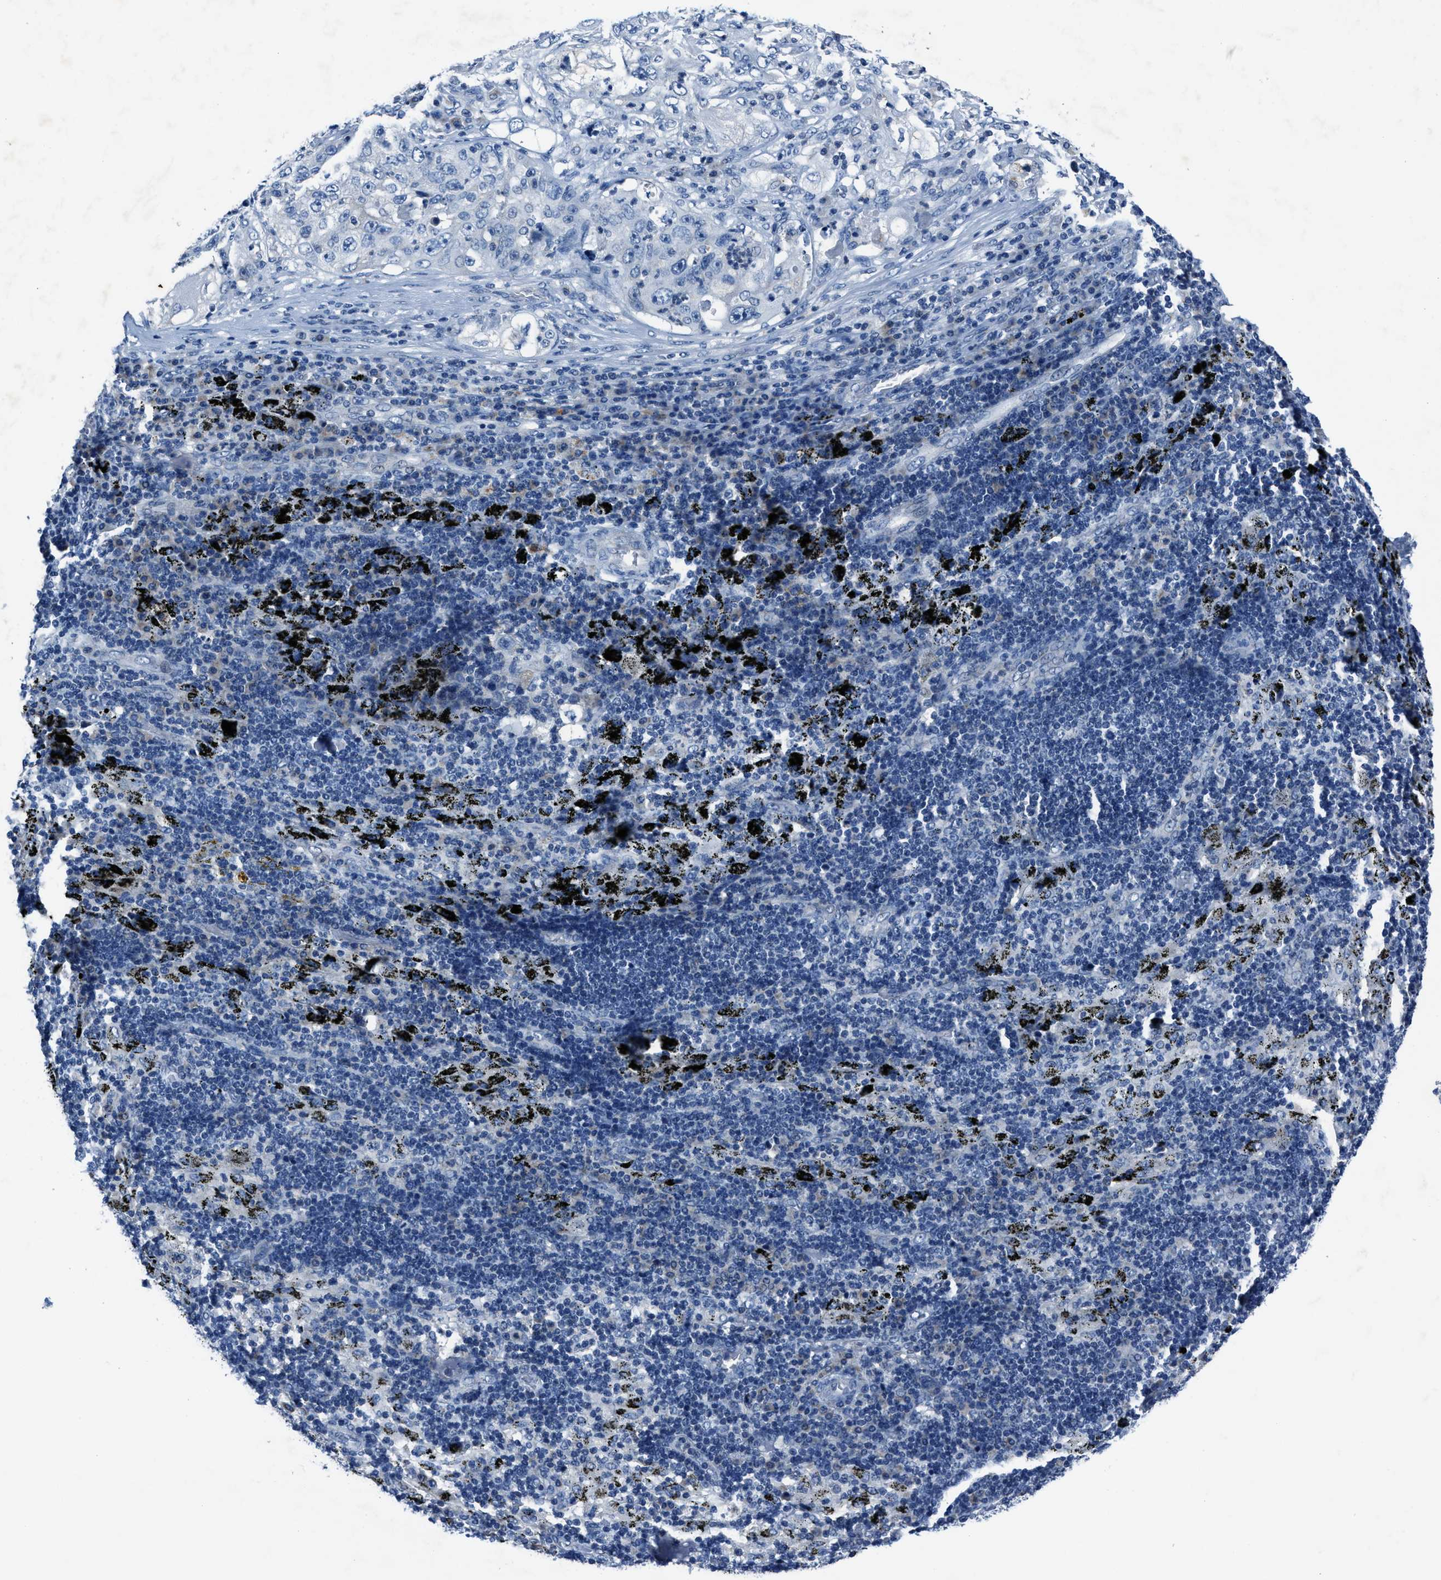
{"staining": {"intensity": "negative", "quantity": "none", "location": "none"}, "tissue": "lung cancer", "cell_type": "Tumor cells", "image_type": "cancer", "snomed": [{"axis": "morphology", "description": "Inflammation, NOS"}, {"axis": "morphology", "description": "Squamous cell carcinoma, NOS"}, {"axis": "topography", "description": "Lymph node"}, {"axis": "topography", "description": "Soft tissue"}, {"axis": "topography", "description": "Lung"}], "caption": "Immunohistochemistry photomicrograph of human lung cancer (squamous cell carcinoma) stained for a protein (brown), which displays no positivity in tumor cells.", "gene": "ADAM2", "patient": {"sex": "male", "age": 66}}